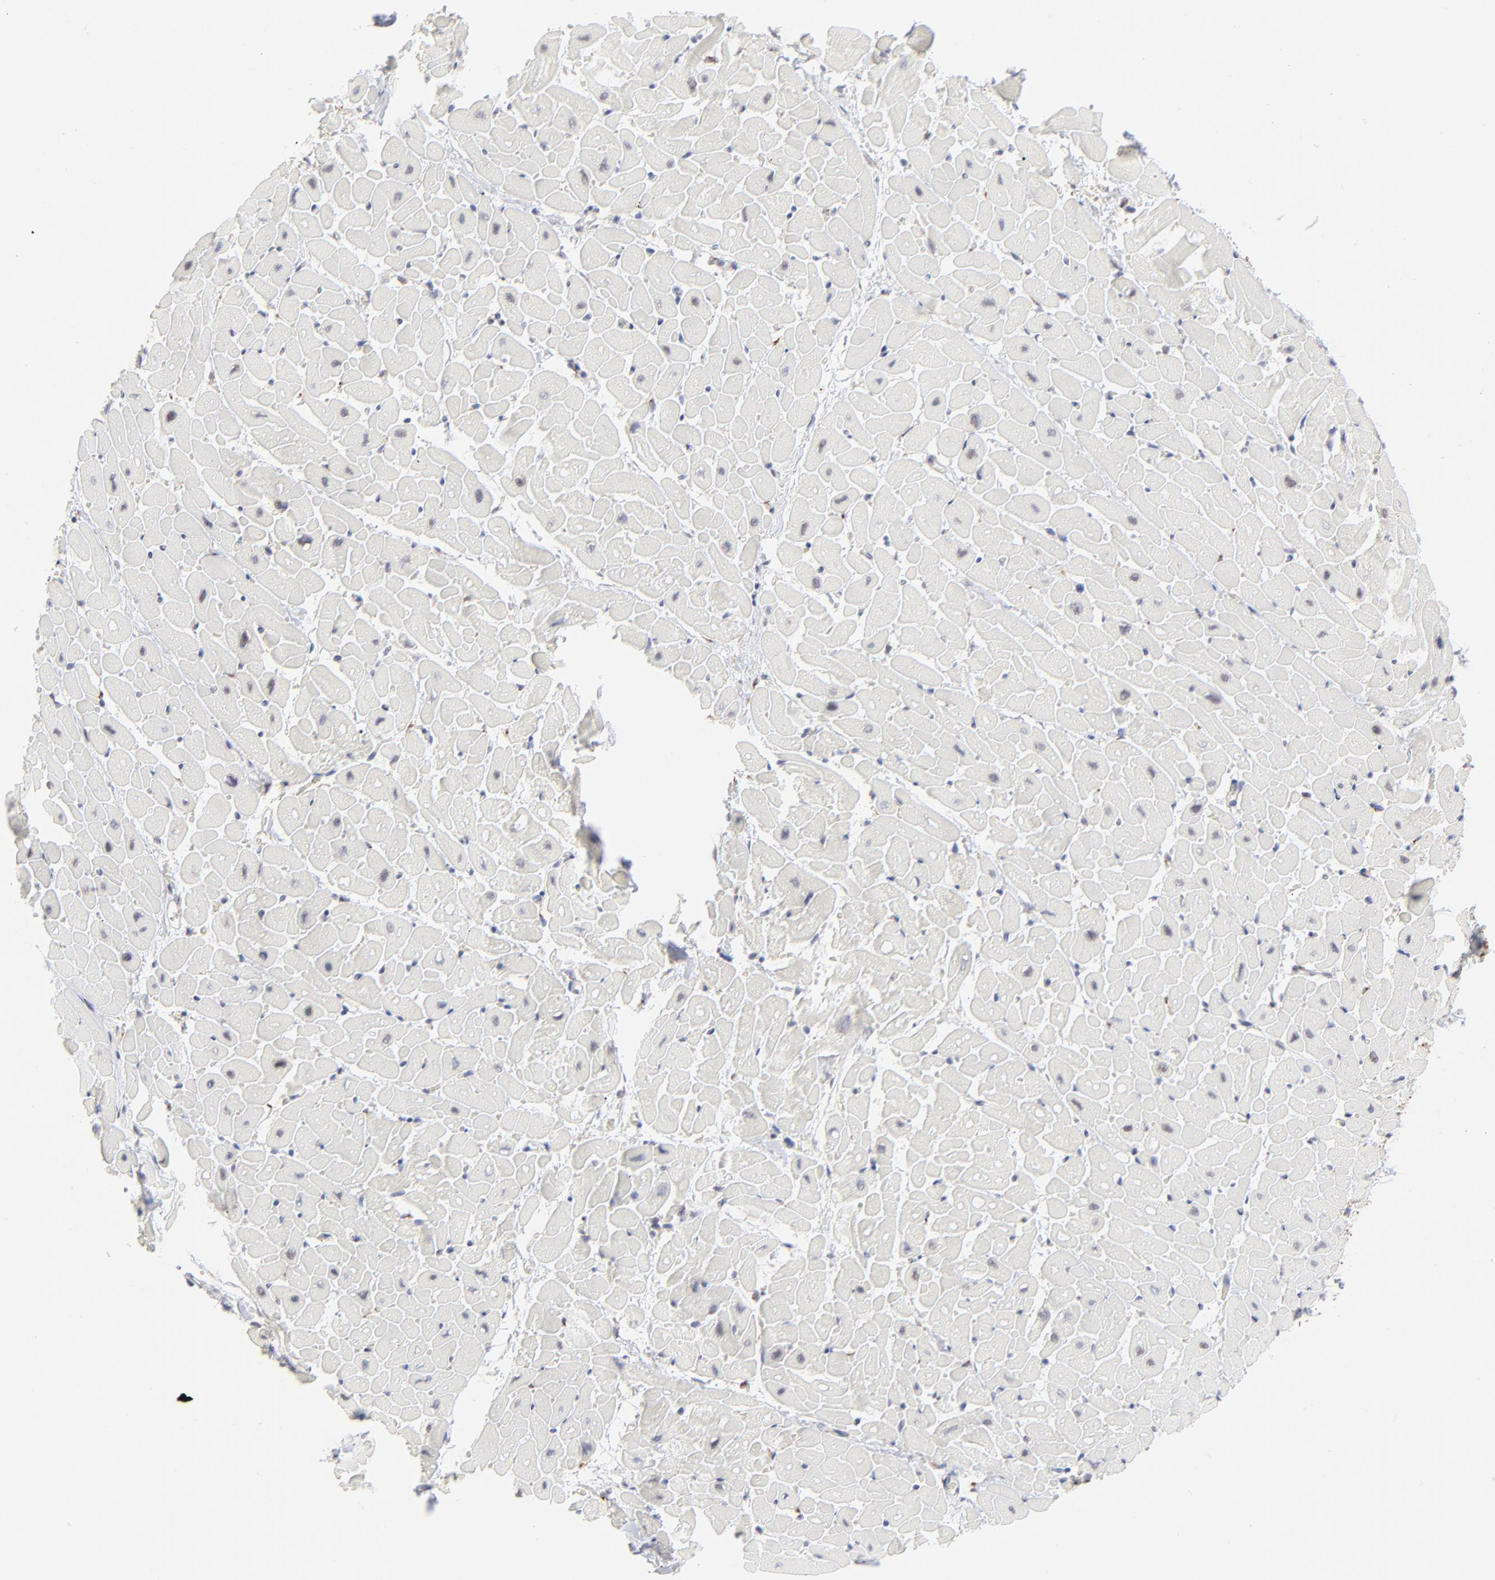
{"staining": {"intensity": "negative", "quantity": "none", "location": "none"}, "tissue": "heart muscle", "cell_type": "Cardiomyocytes", "image_type": "normal", "snomed": [{"axis": "morphology", "description": "Normal tissue, NOS"}, {"axis": "topography", "description": "Heart"}], "caption": "Immunohistochemistry of unremarkable human heart muscle shows no staining in cardiomyocytes.", "gene": "AURKA", "patient": {"sex": "male", "age": 45}}